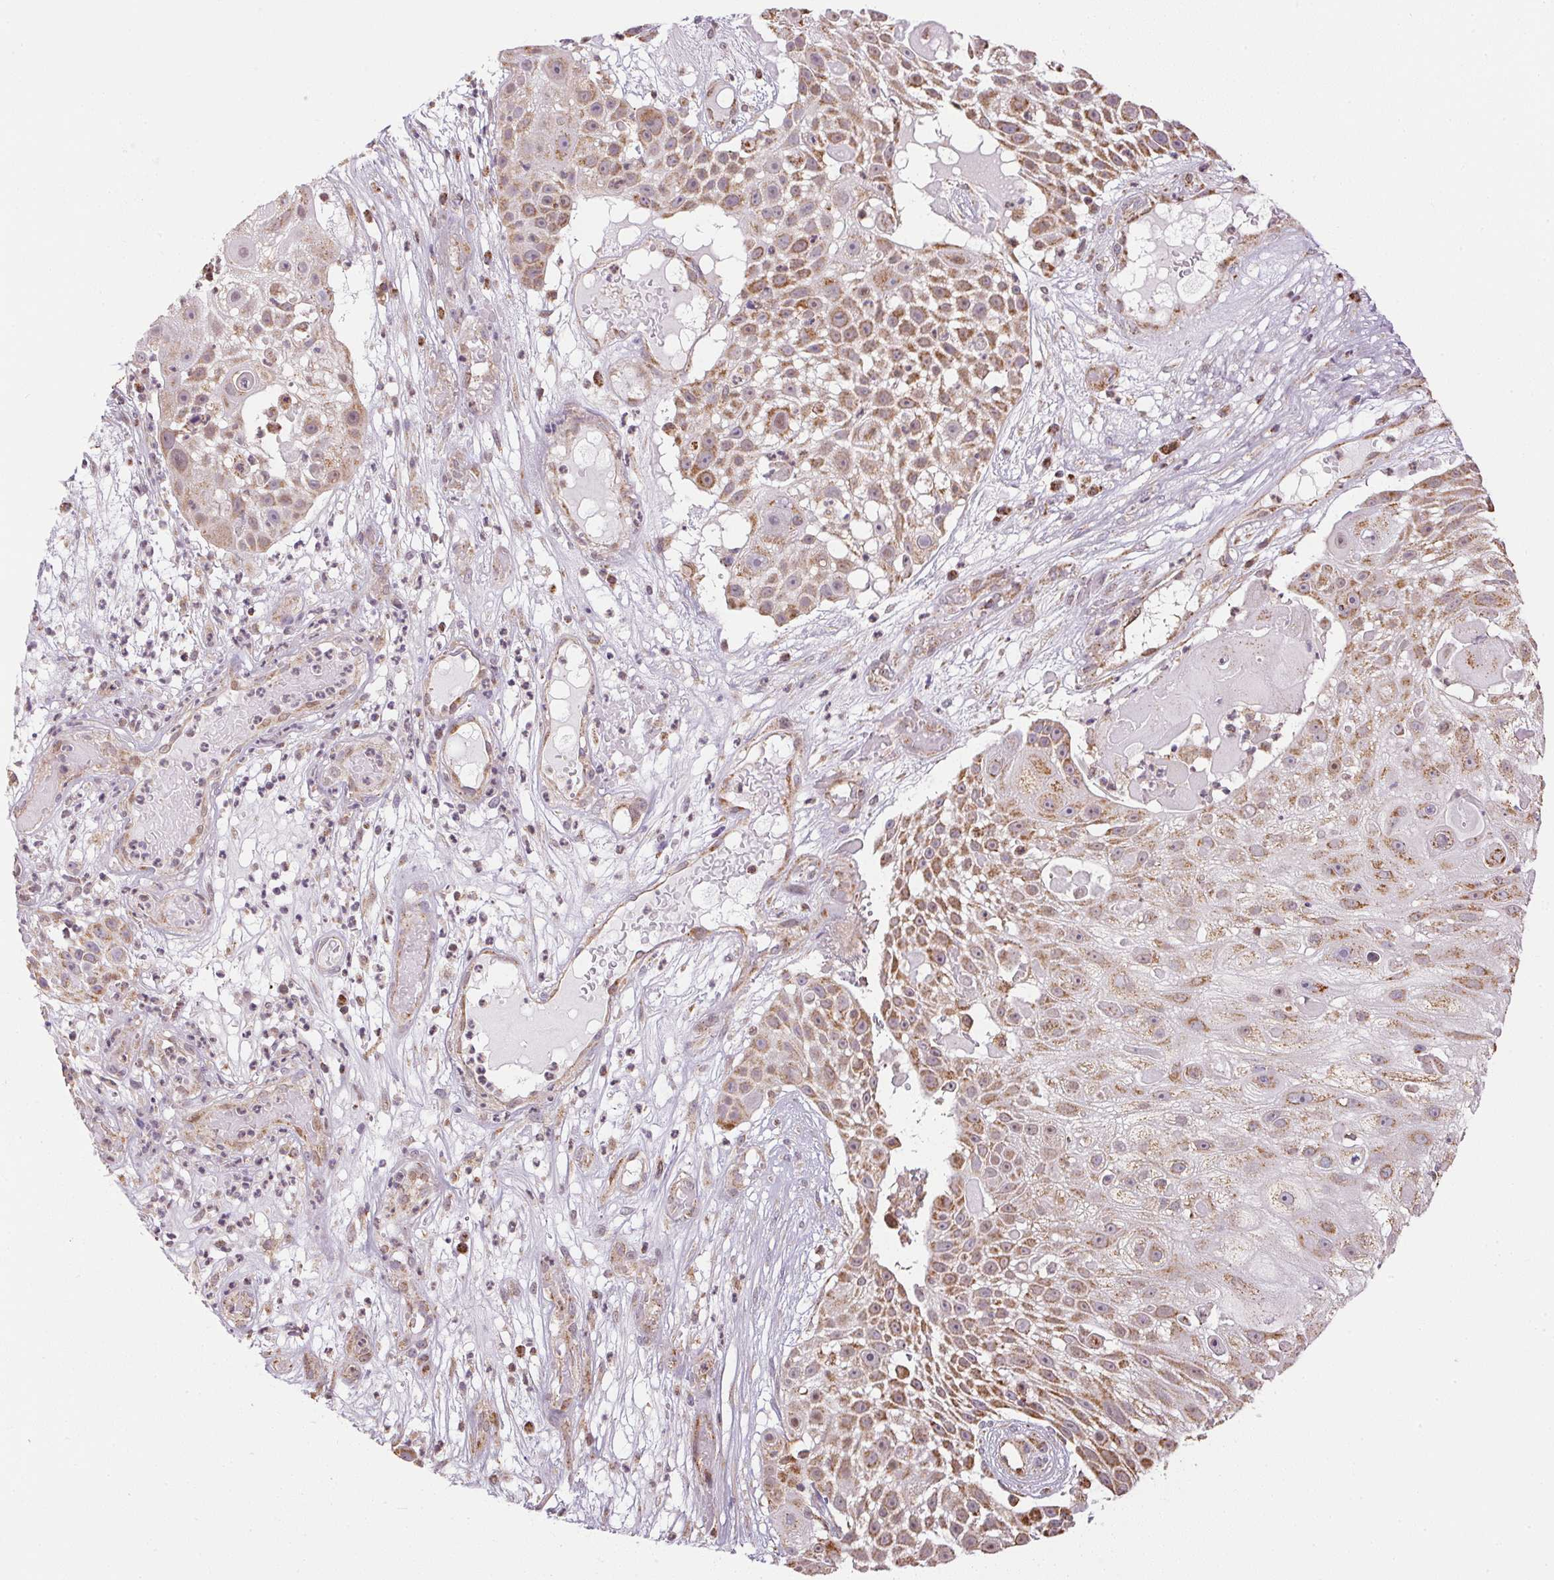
{"staining": {"intensity": "moderate", "quantity": ">75%", "location": "cytoplasmic/membranous"}, "tissue": "skin cancer", "cell_type": "Tumor cells", "image_type": "cancer", "snomed": [{"axis": "morphology", "description": "Squamous cell carcinoma, NOS"}, {"axis": "topography", "description": "Skin"}], "caption": "Moderate cytoplasmic/membranous staining is identified in approximately >75% of tumor cells in skin cancer.", "gene": "SC5D", "patient": {"sex": "female", "age": 86}}